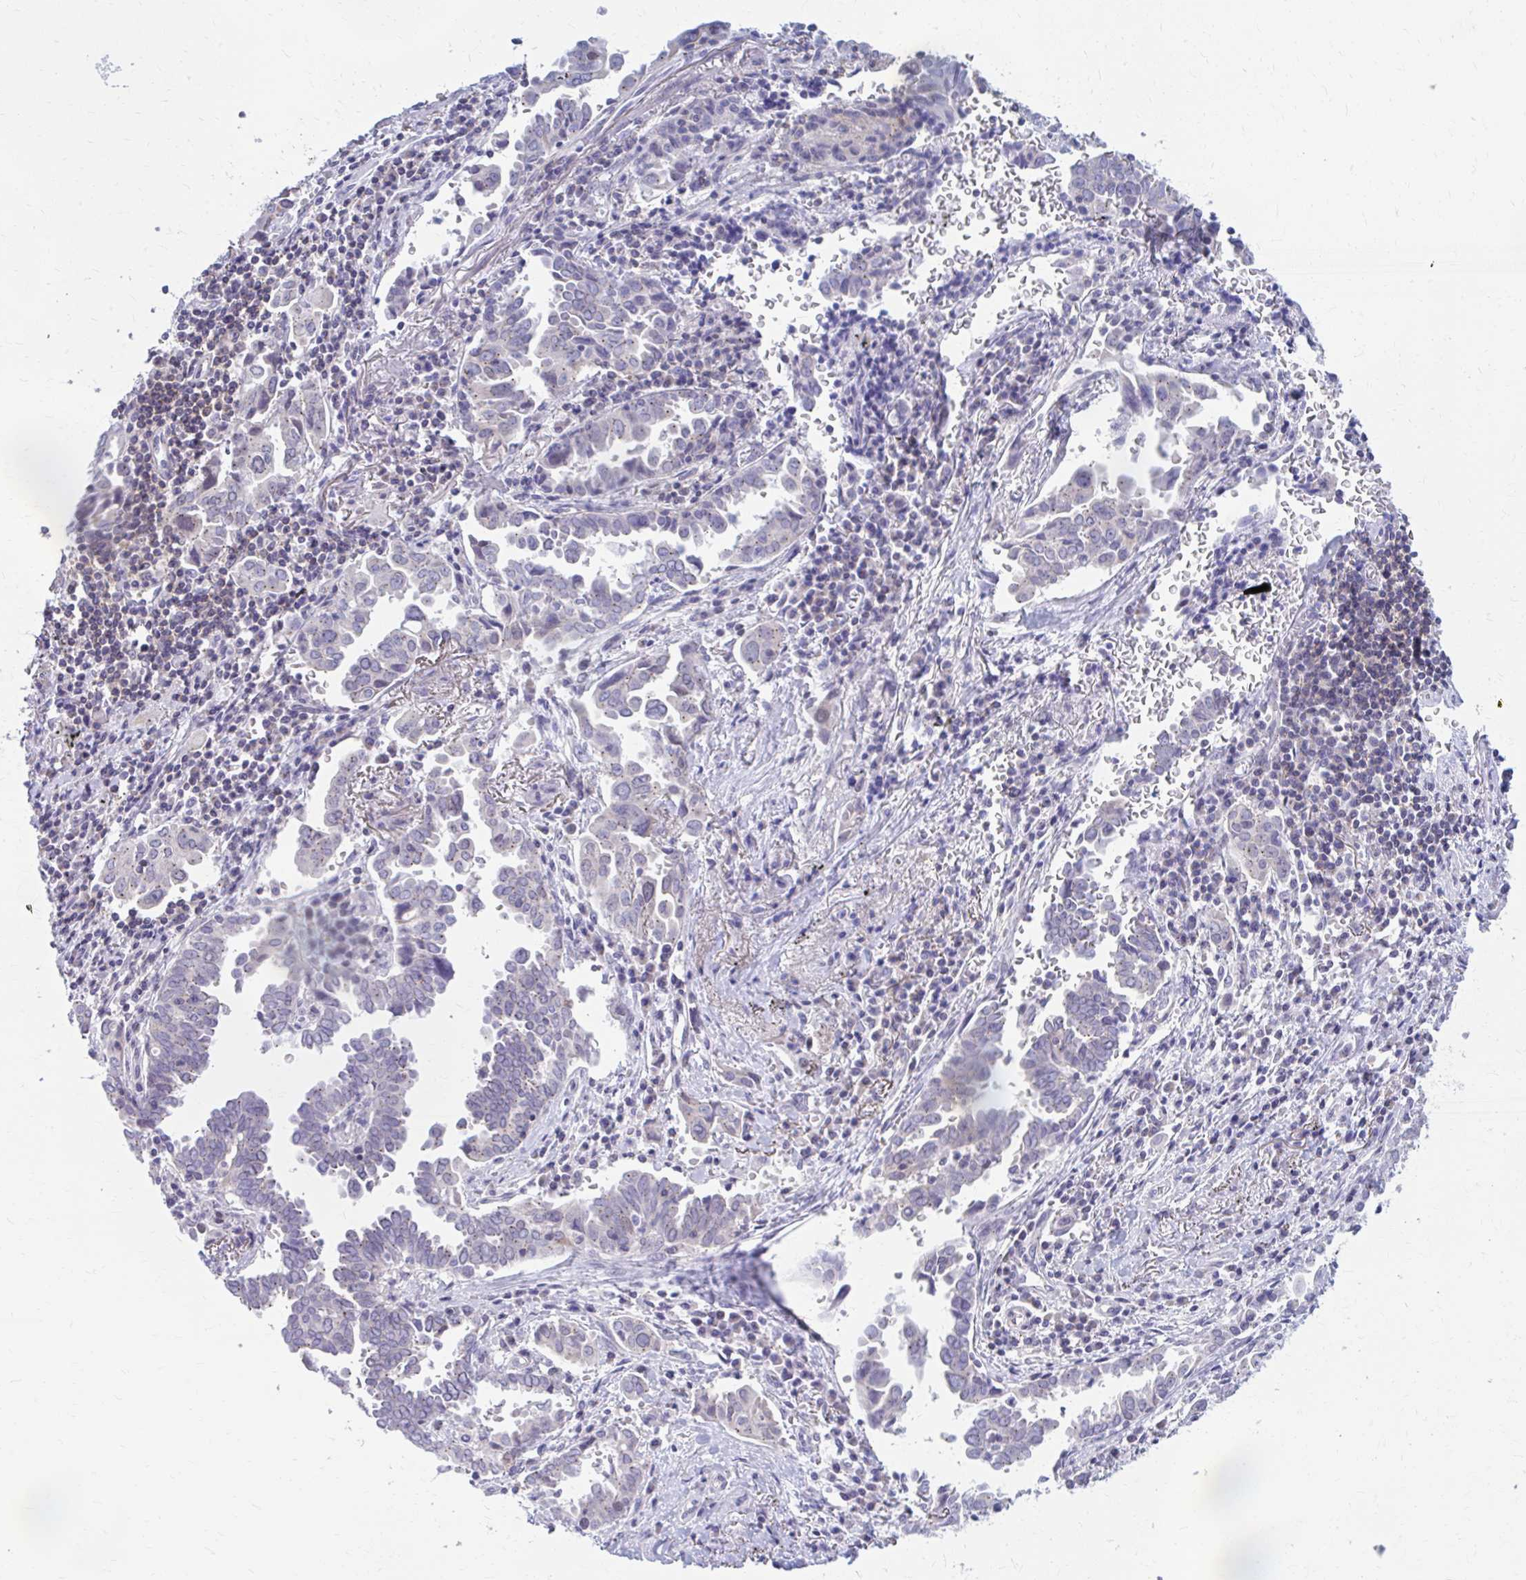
{"staining": {"intensity": "moderate", "quantity": "<25%", "location": "cytoplasmic/membranous"}, "tissue": "lung cancer", "cell_type": "Tumor cells", "image_type": "cancer", "snomed": [{"axis": "morphology", "description": "Adenocarcinoma, NOS"}, {"axis": "topography", "description": "Lung"}], "caption": "Immunohistochemical staining of human lung cancer (adenocarcinoma) exhibits low levels of moderate cytoplasmic/membranous expression in approximately <25% of tumor cells. Nuclei are stained in blue.", "gene": "RADIL", "patient": {"sex": "male", "age": 76}}